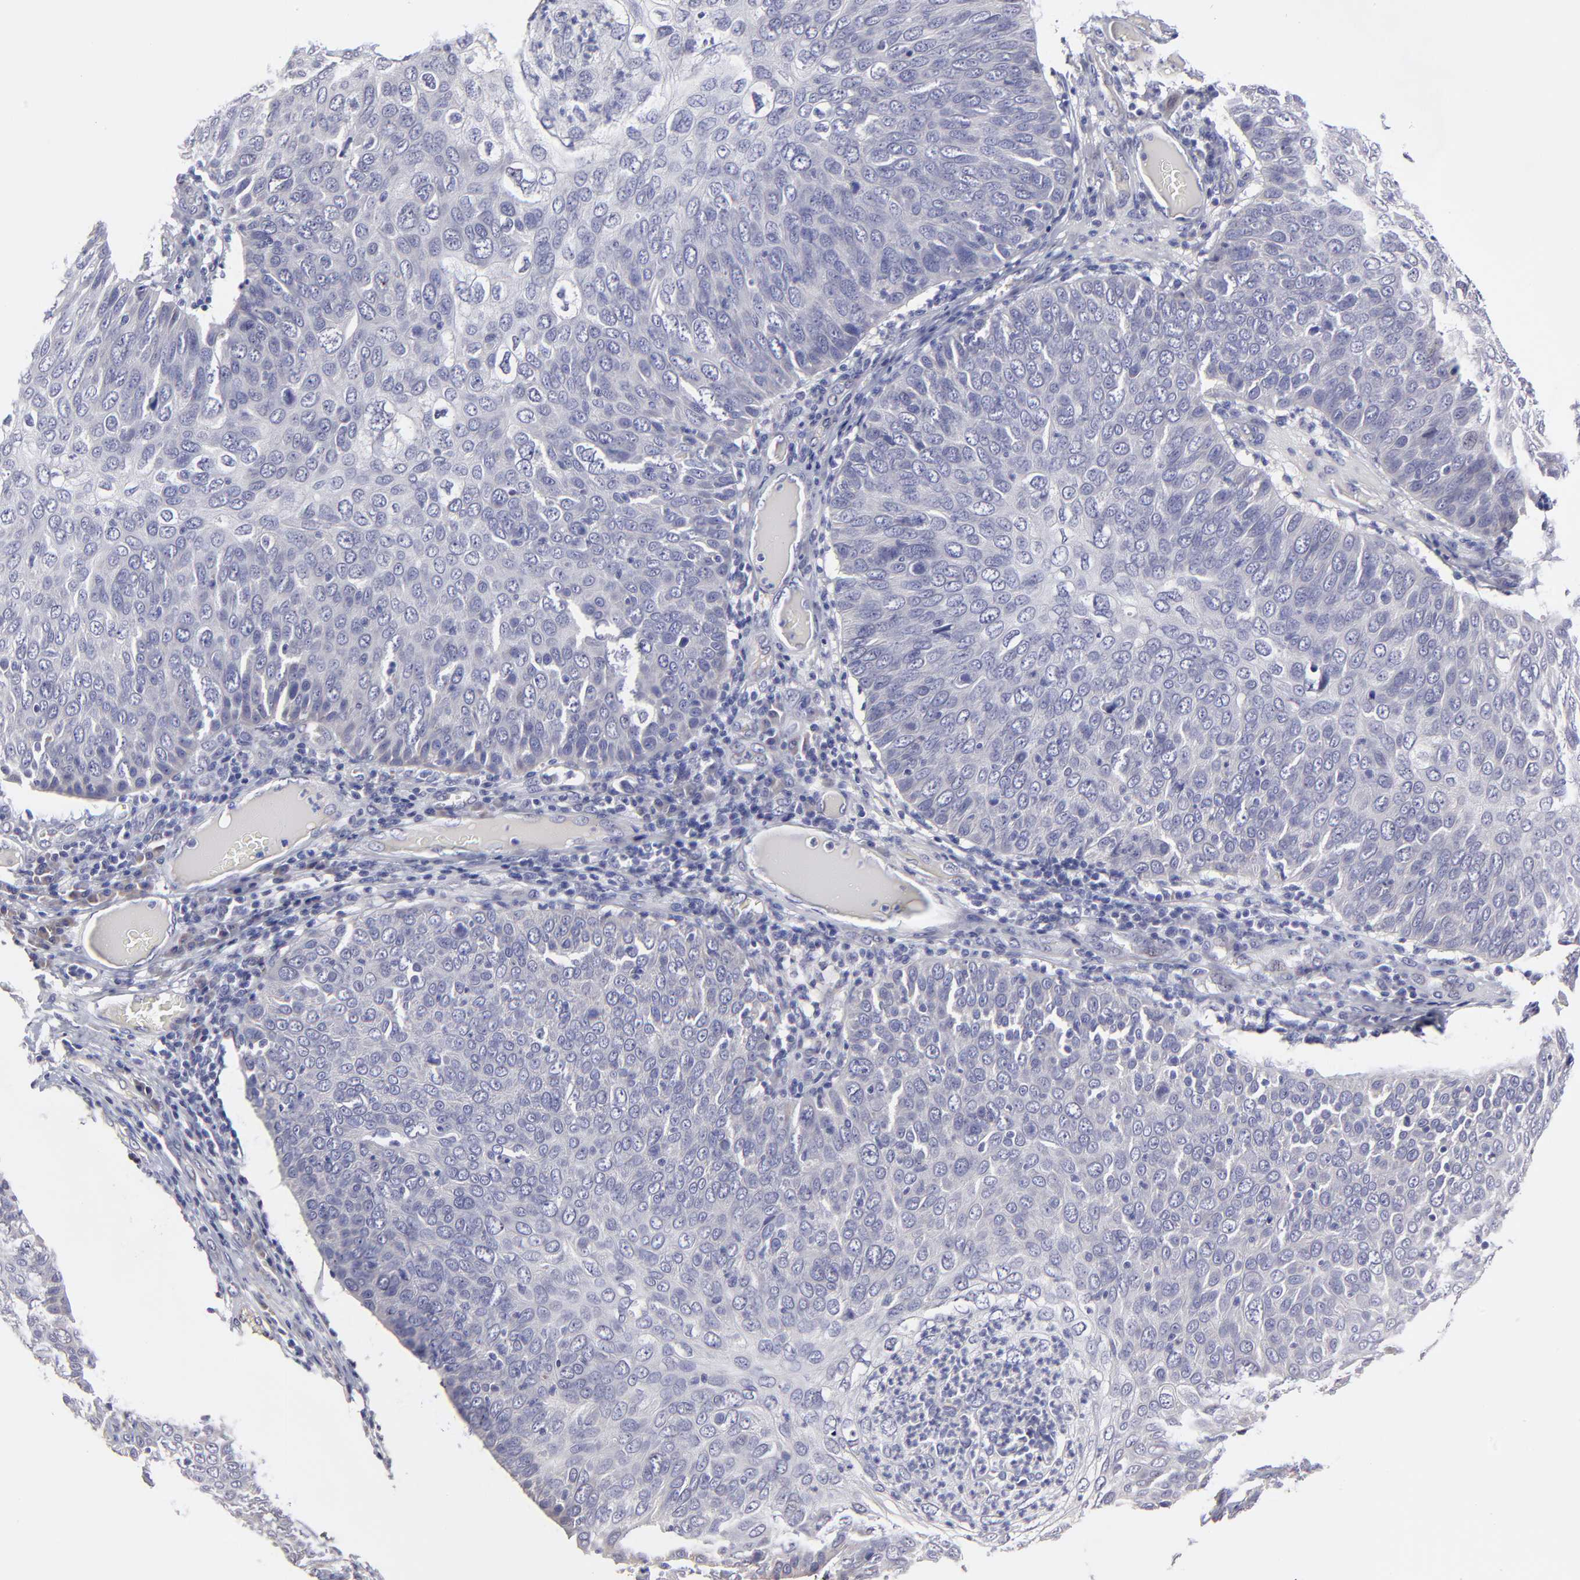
{"staining": {"intensity": "negative", "quantity": "none", "location": "none"}, "tissue": "skin cancer", "cell_type": "Tumor cells", "image_type": "cancer", "snomed": [{"axis": "morphology", "description": "Squamous cell carcinoma, NOS"}, {"axis": "topography", "description": "Skin"}], "caption": "This is an IHC histopathology image of human skin cancer (squamous cell carcinoma). There is no positivity in tumor cells.", "gene": "BTG2", "patient": {"sex": "male", "age": 87}}